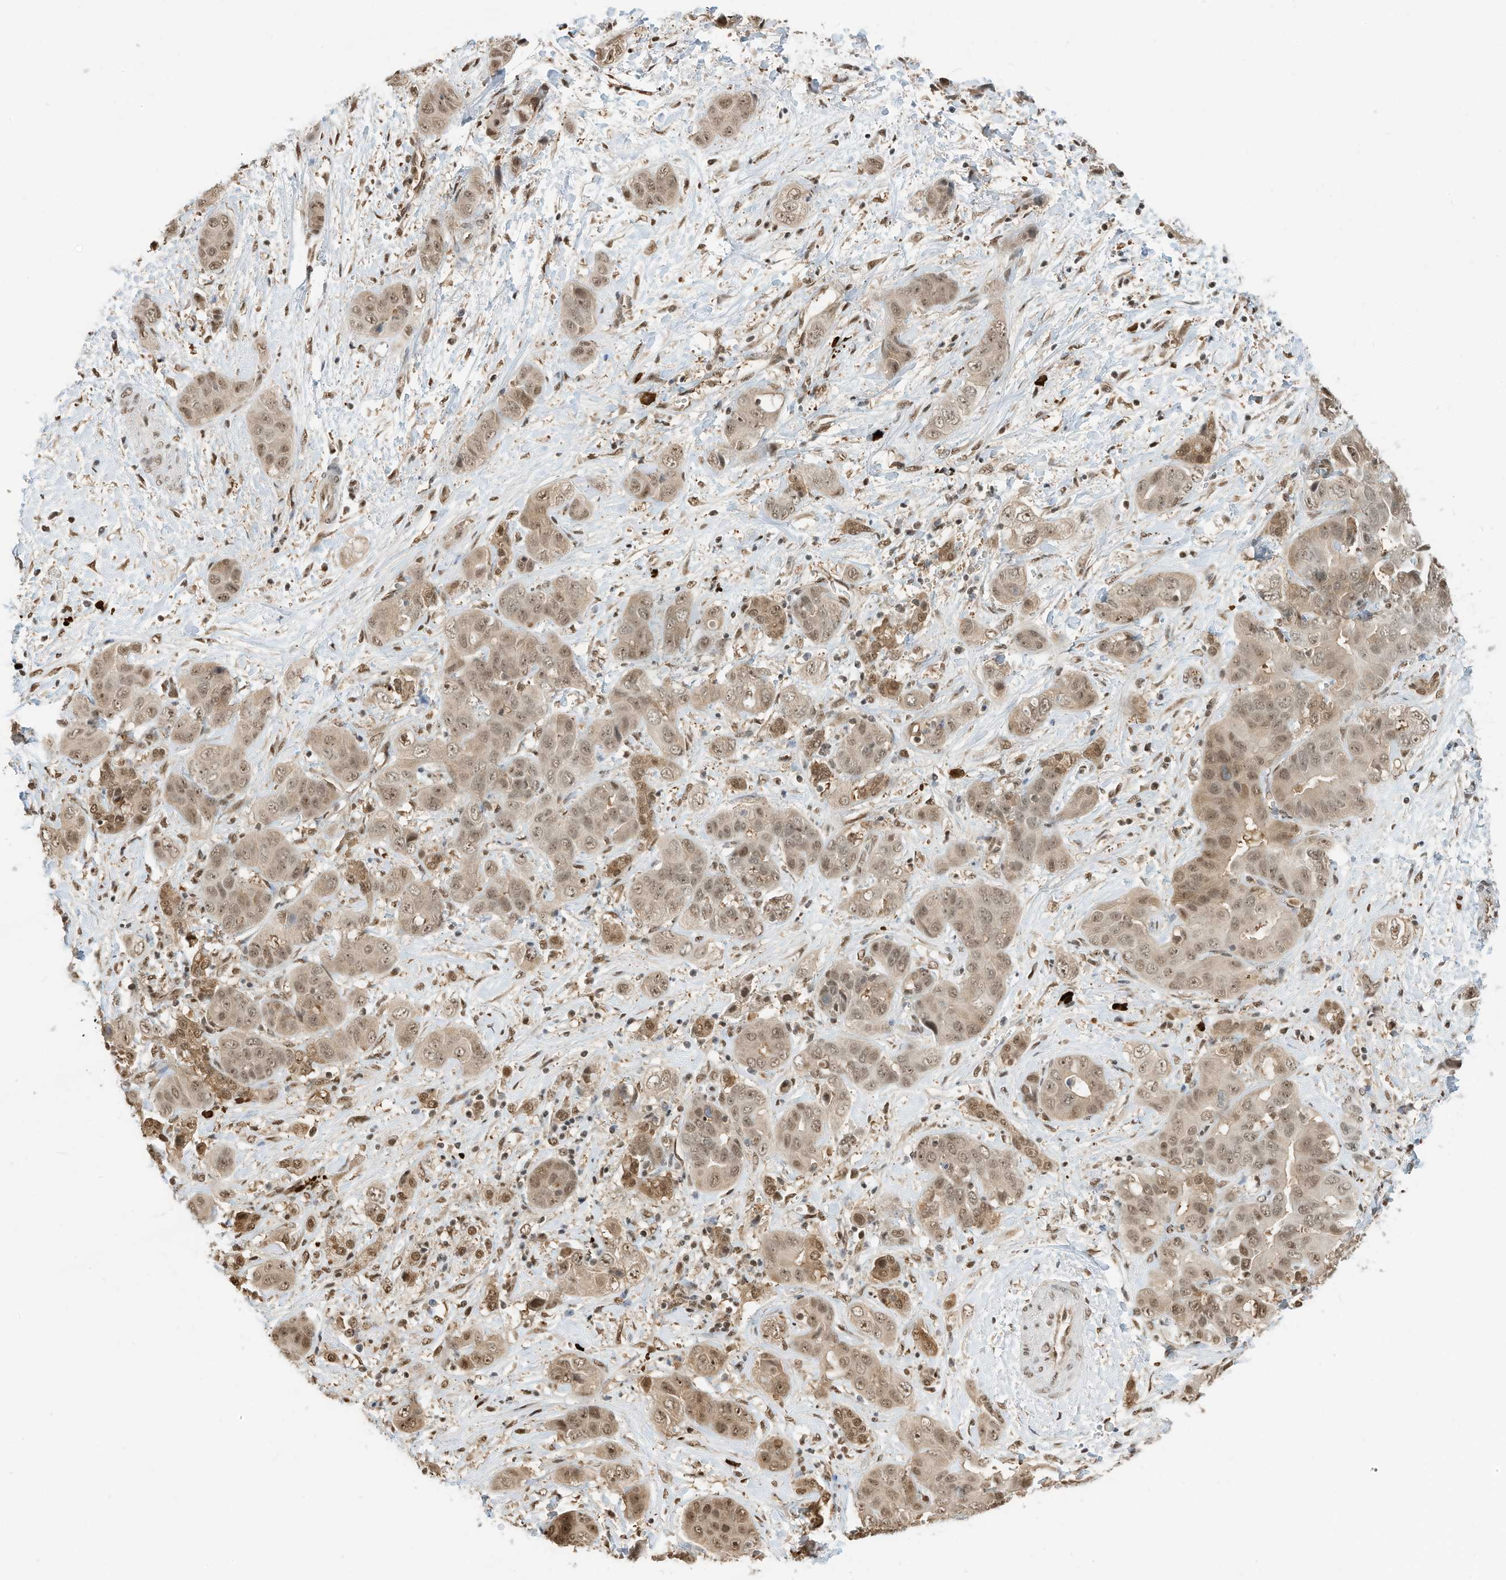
{"staining": {"intensity": "weak", "quantity": ">75%", "location": "cytoplasmic/membranous,nuclear"}, "tissue": "liver cancer", "cell_type": "Tumor cells", "image_type": "cancer", "snomed": [{"axis": "morphology", "description": "Cholangiocarcinoma"}, {"axis": "topography", "description": "Liver"}], "caption": "Immunohistochemical staining of human liver cancer (cholangiocarcinoma) exhibits weak cytoplasmic/membranous and nuclear protein positivity in about >75% of tumor cells.", "gene": "ZNF195", "patient": {"sex": "female", "age": 52}}